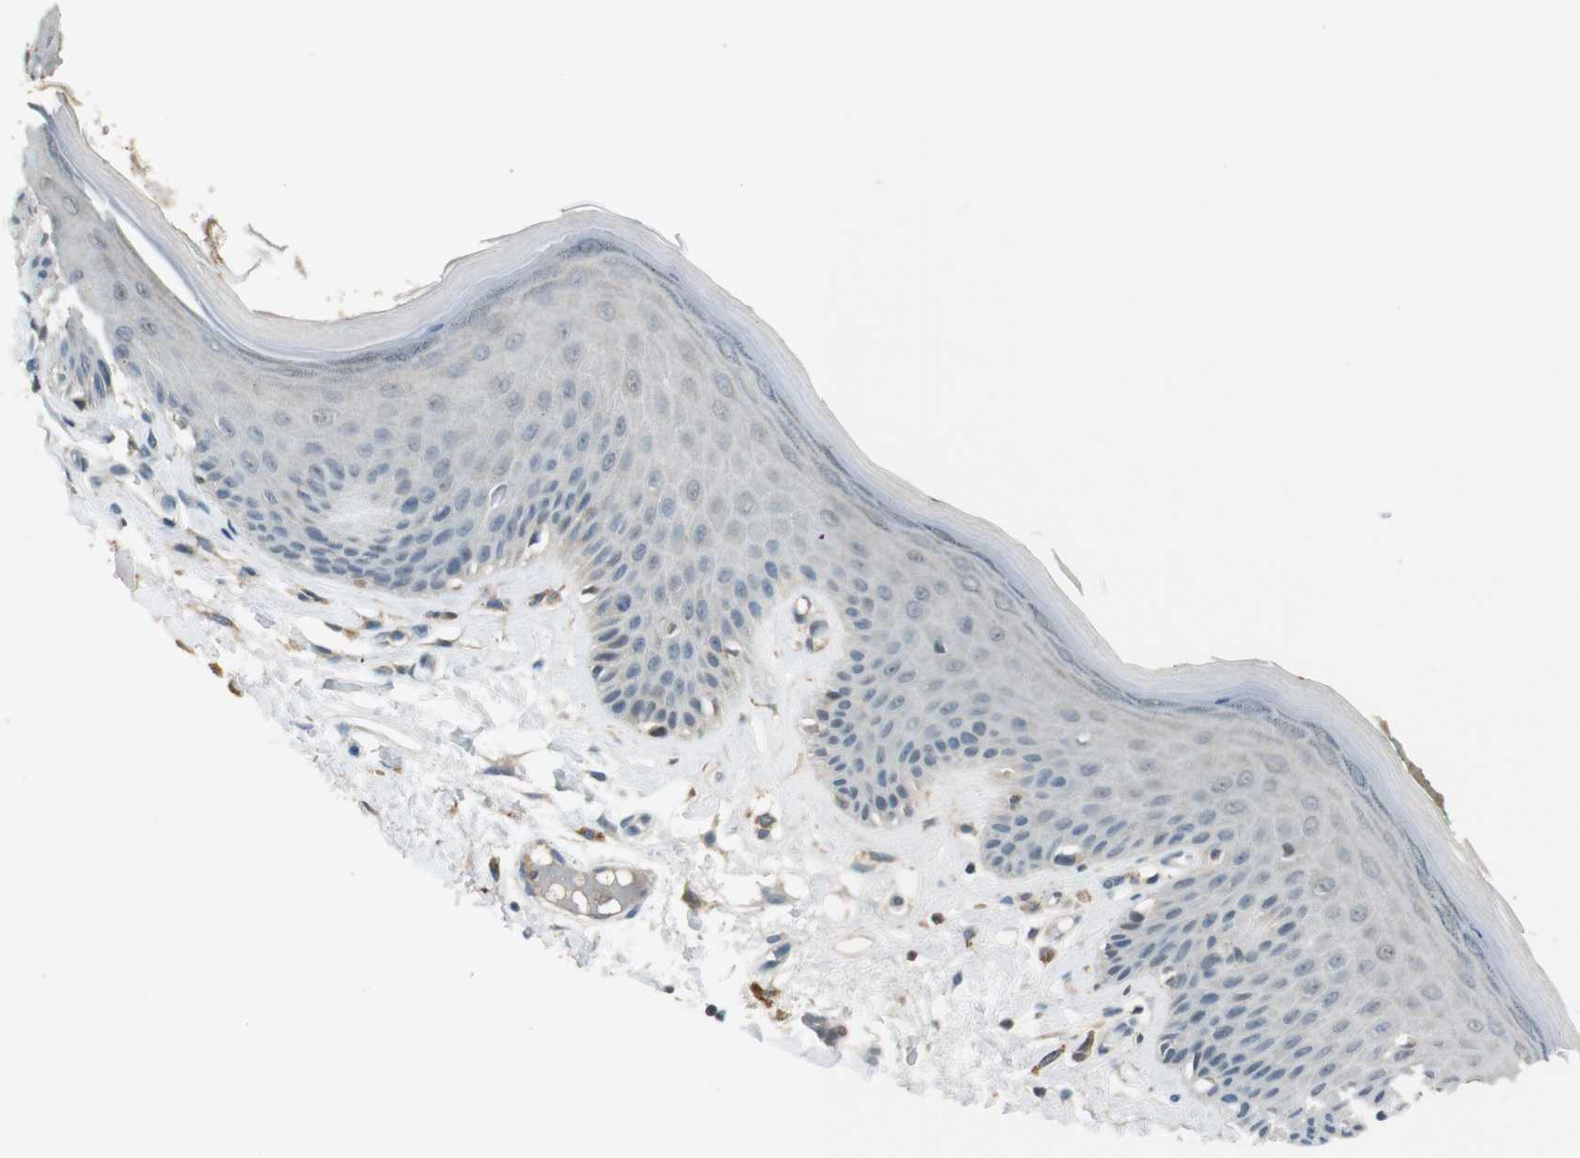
{"staining": {"intensity": "negative", "quantity": "none", "location": "none"}, "tissue": "skin", "cell_type": "Epidermal cells", "image_type": "normal", "snomed": [{"axis": "morphology", "description": "Normal tissue, NOS"}, {"axis": "topography", "description": "Vulva"}], "caption": "Immunohistochemical staining of benign skin exhibits no significant positivity in epidermal cells. The staining was performed using DAB (3,3'-diaminobenzidine) to visualize the protein expression in brown, while the nuclei were stained in blue with hematoxylin (Magnification: 20x).", "gene": "MAGI2", "patient": {"sex": "female", "age": 73}}